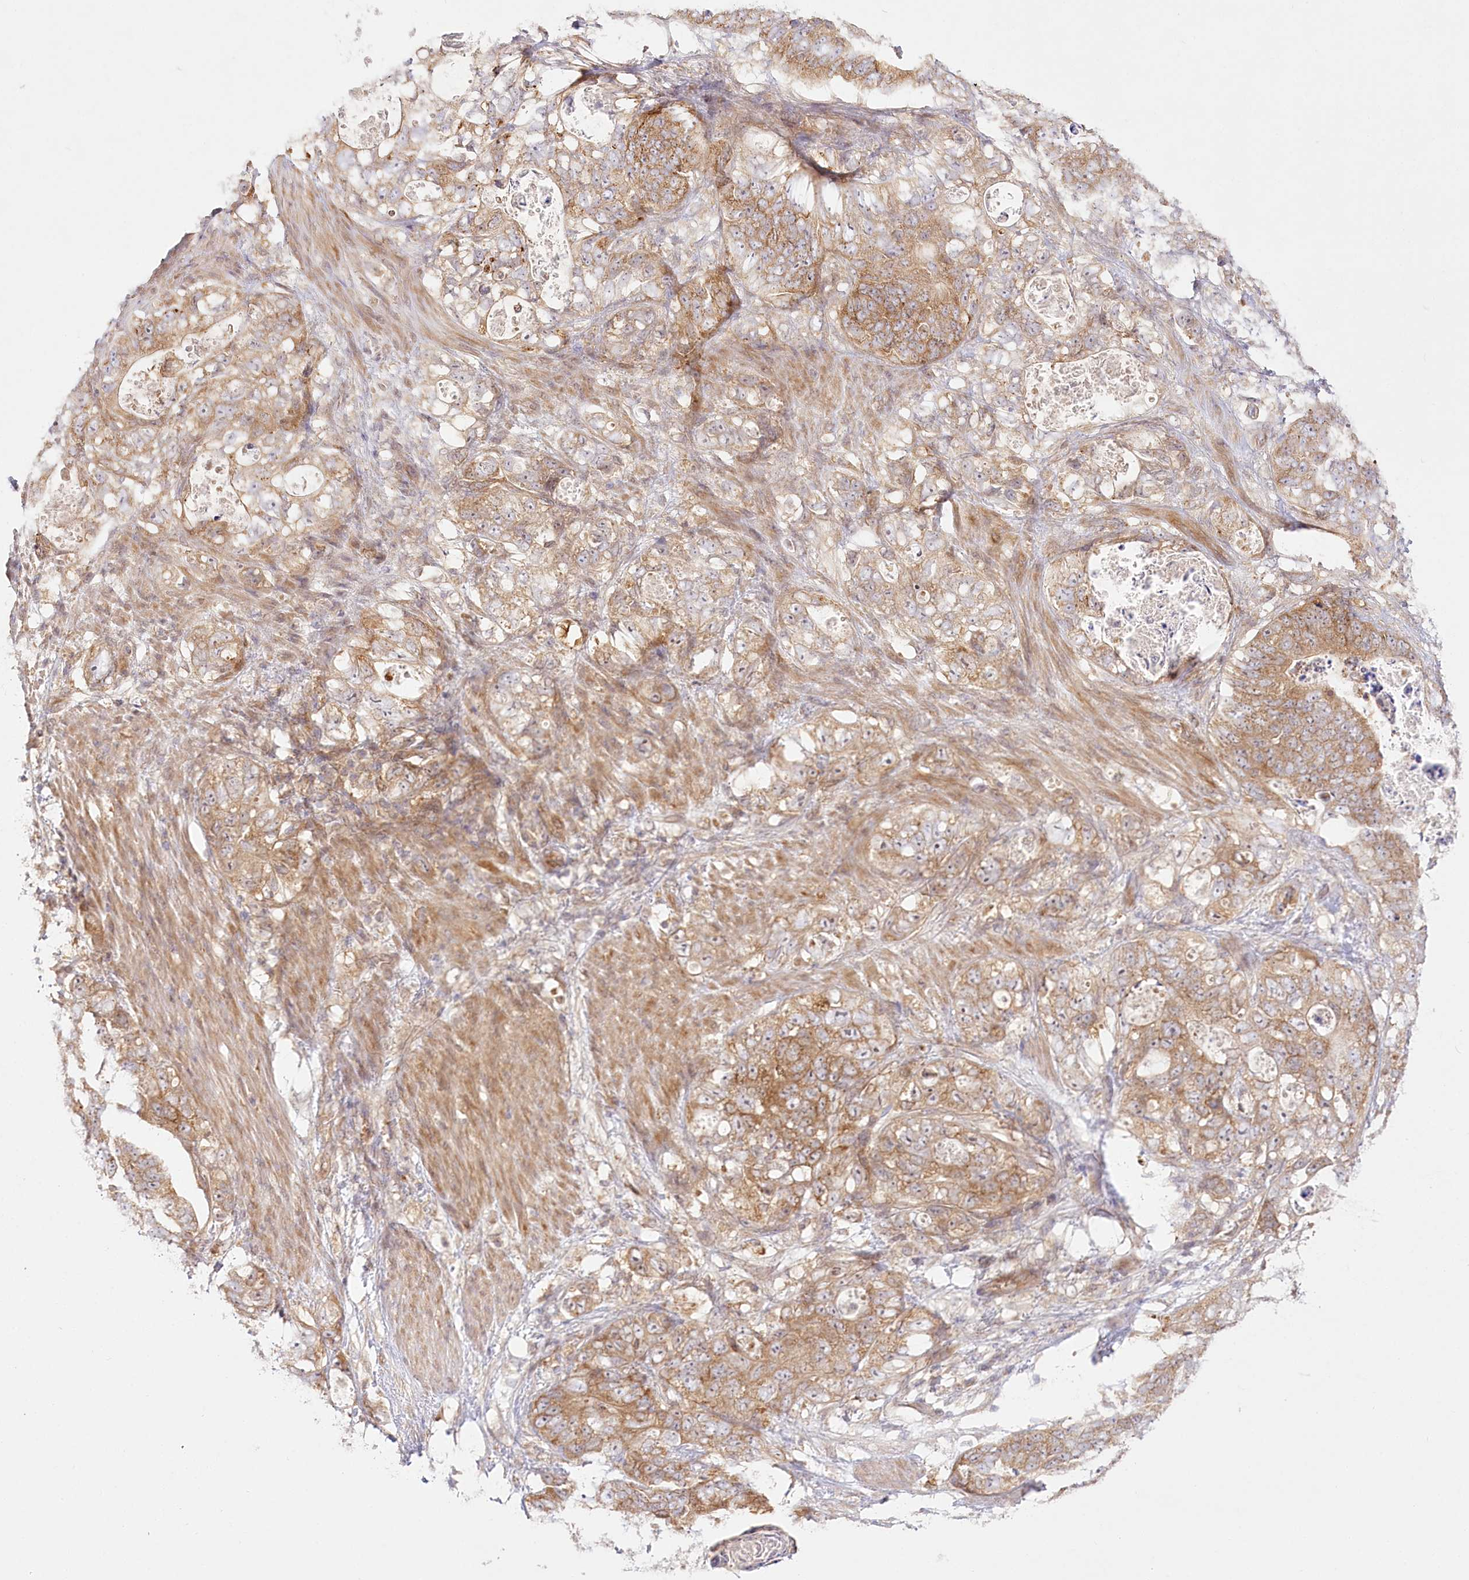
{"staining": {"intensity": "moderate", "quantity": ">75%", "location": "cytoplasmic/membranous"}, "tissue": "stomach cancer", "cell_type": "Tumor cells", "image_type": "cancer", "snomed": [{"axis": "morphology", "description": "Normal tissue, NOS"}, {"axis": "morphology", "description": "Adenocarcinoma, NOS"}, {"axis": "topography", "description": "Stomach"}], "caption": "Human stomach adenocarcinoma stained with a brown dye shows moderate cytoplasmic/membranous positive expression in about >75% of tumor cells.", "gene": "INPP4B", "patient": {"sex": "female", "age": 89}}